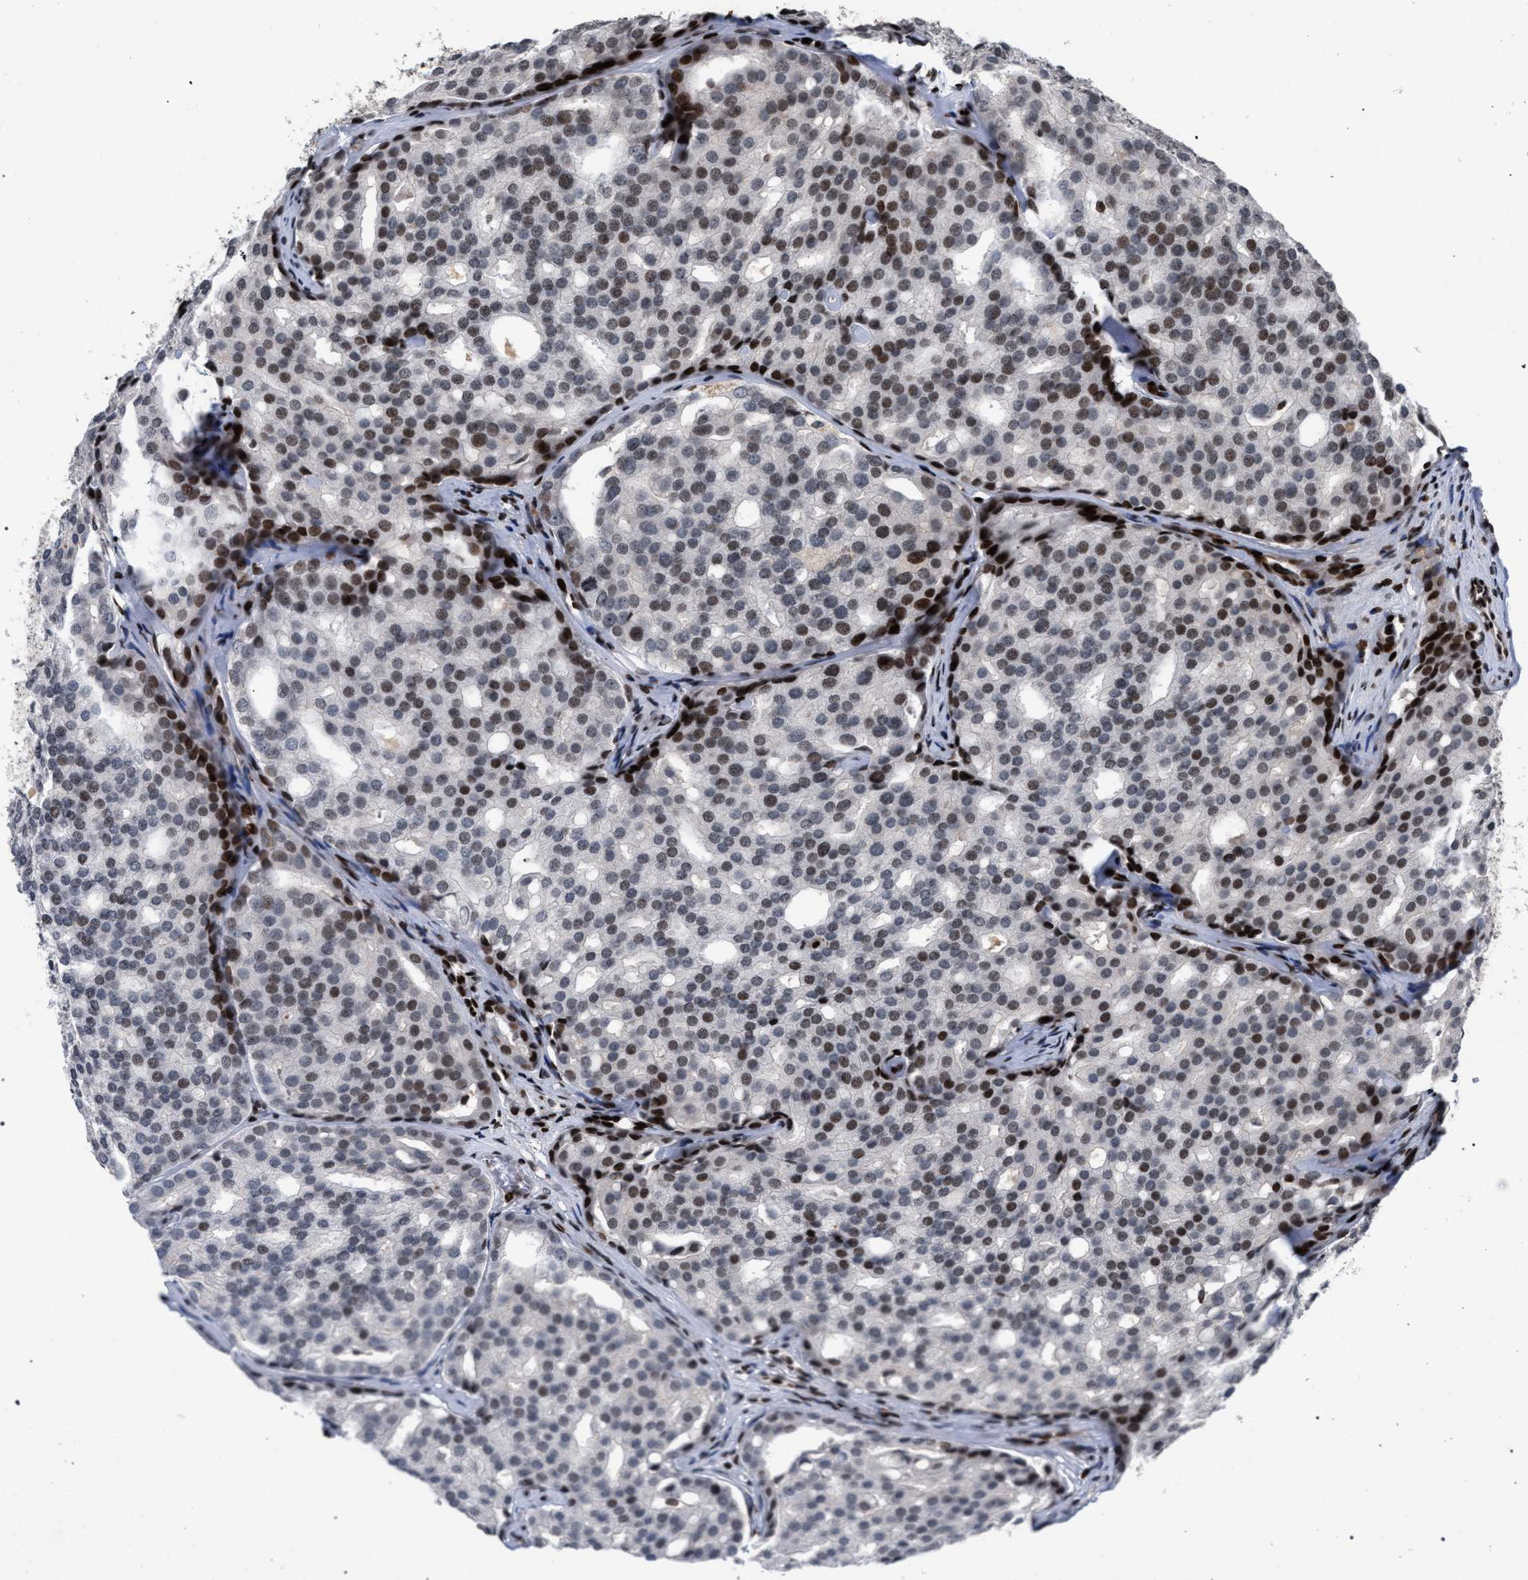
{"staining": {"intensity": "moderate", "quantity": "25%-75%", "location": "nuclear"}, "tissue": "prostate cancer", "cell_type": "Tumor cells", "image_type": "cancer", "snomed": [{"axis": "morphology", "description": "Adenocarcinoma, High grade"}, {"axis": "topography", "description": "Prostate"}], "caption": "About 25%-75% of tumor cells in prostate adenocarcinoma (high-grade) display moderate nuclear protein expression as visualized by brown immunohistochemical staining.", "gene": "FOXD3", "patient": {"sex": "male", "age": 64}}